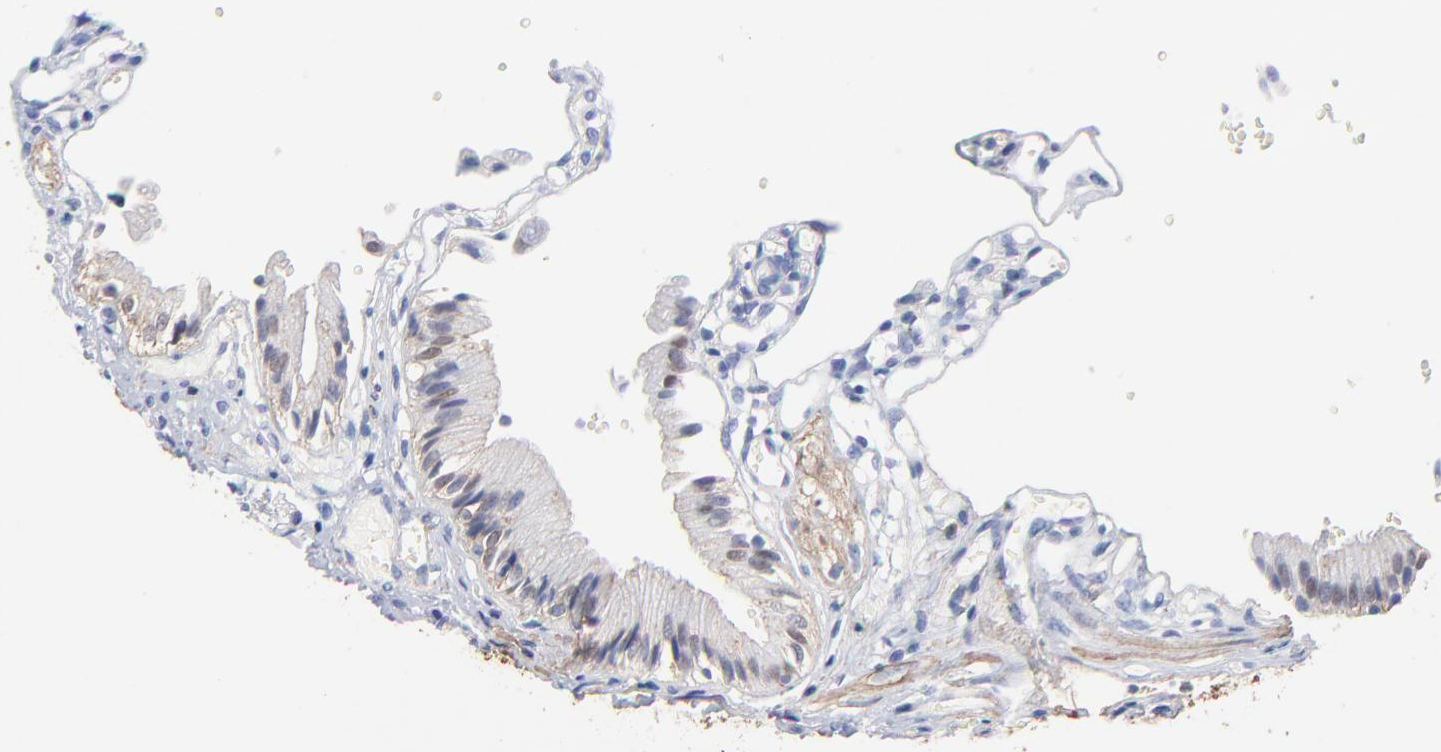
{"staining": {"intensity": "weak", "quantity": "25%-75%", "location": "cytoplasmic/membranous,nuclear"}, "tissue": "gallbladder", "cell_type": "Glandular cells", "image_type": "normal", "snomed": [{"axis": "morphology", "description": "Normal tissue, NOS"}, {"axis": "topography", "description": "Gallbladder"}], "caption": "DAB immunohistochemical staining of benign gallbladder reveals weak cytoplasmic/membranous,nuclear protein expression in about 25%-75% of glandular cells.", "gene": "ASL", "patient": {"sex": "male", "age": 65}}